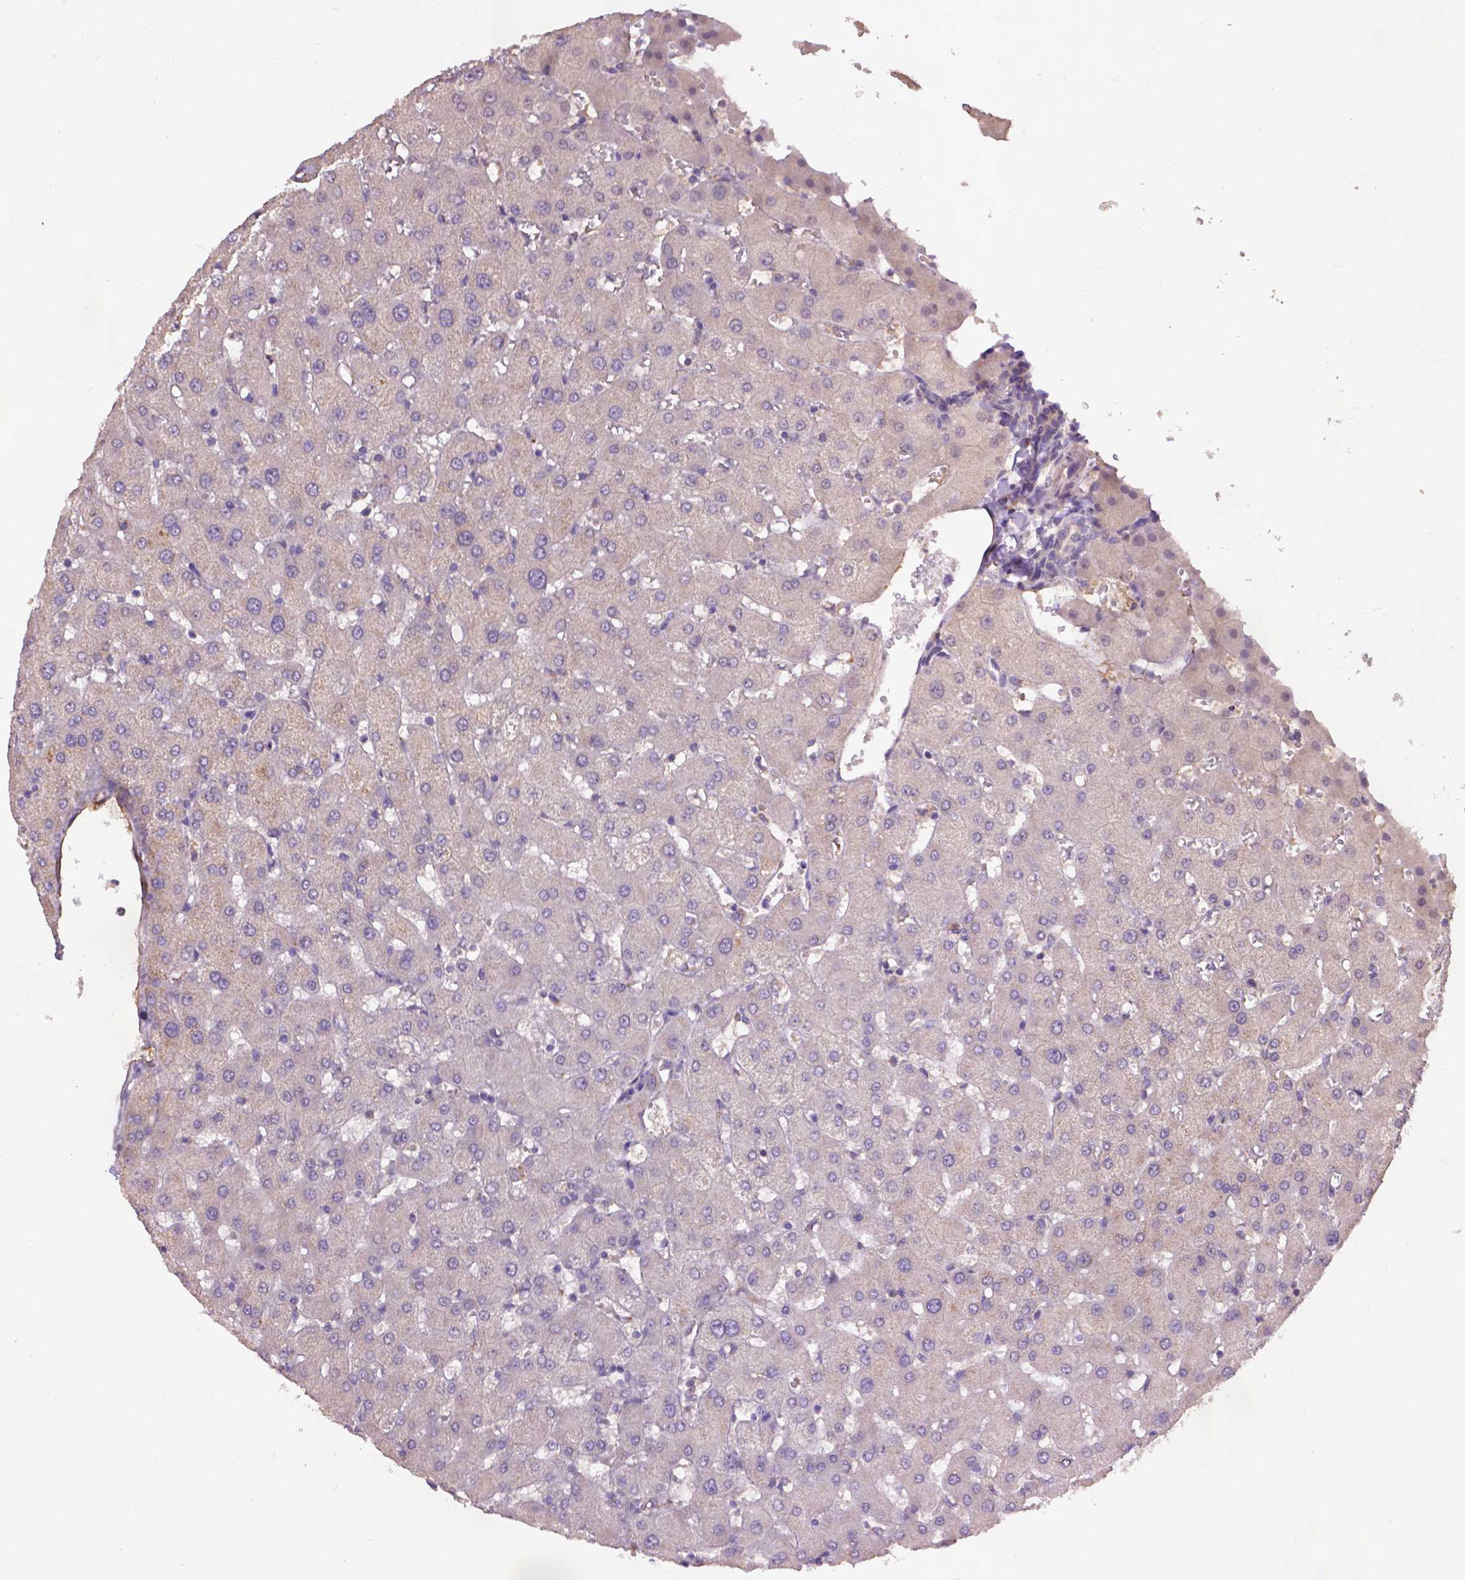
{"staining": {"intensity": "negative", "quantity": "none", "location": "none"}, "tissue": "liver", "cell_type": "Cholangiocytes", "image_type": "normal", "snomed": [{"axis": "morphology", "description": "Normal tissue, NOS"}, {"axis": "topography", "description": "Liver"}], "caption": "There is no significant expression in cholangiocytes of liver.", "gene": "ZNF337", "patient": {"sex": "female", "age": 63}}